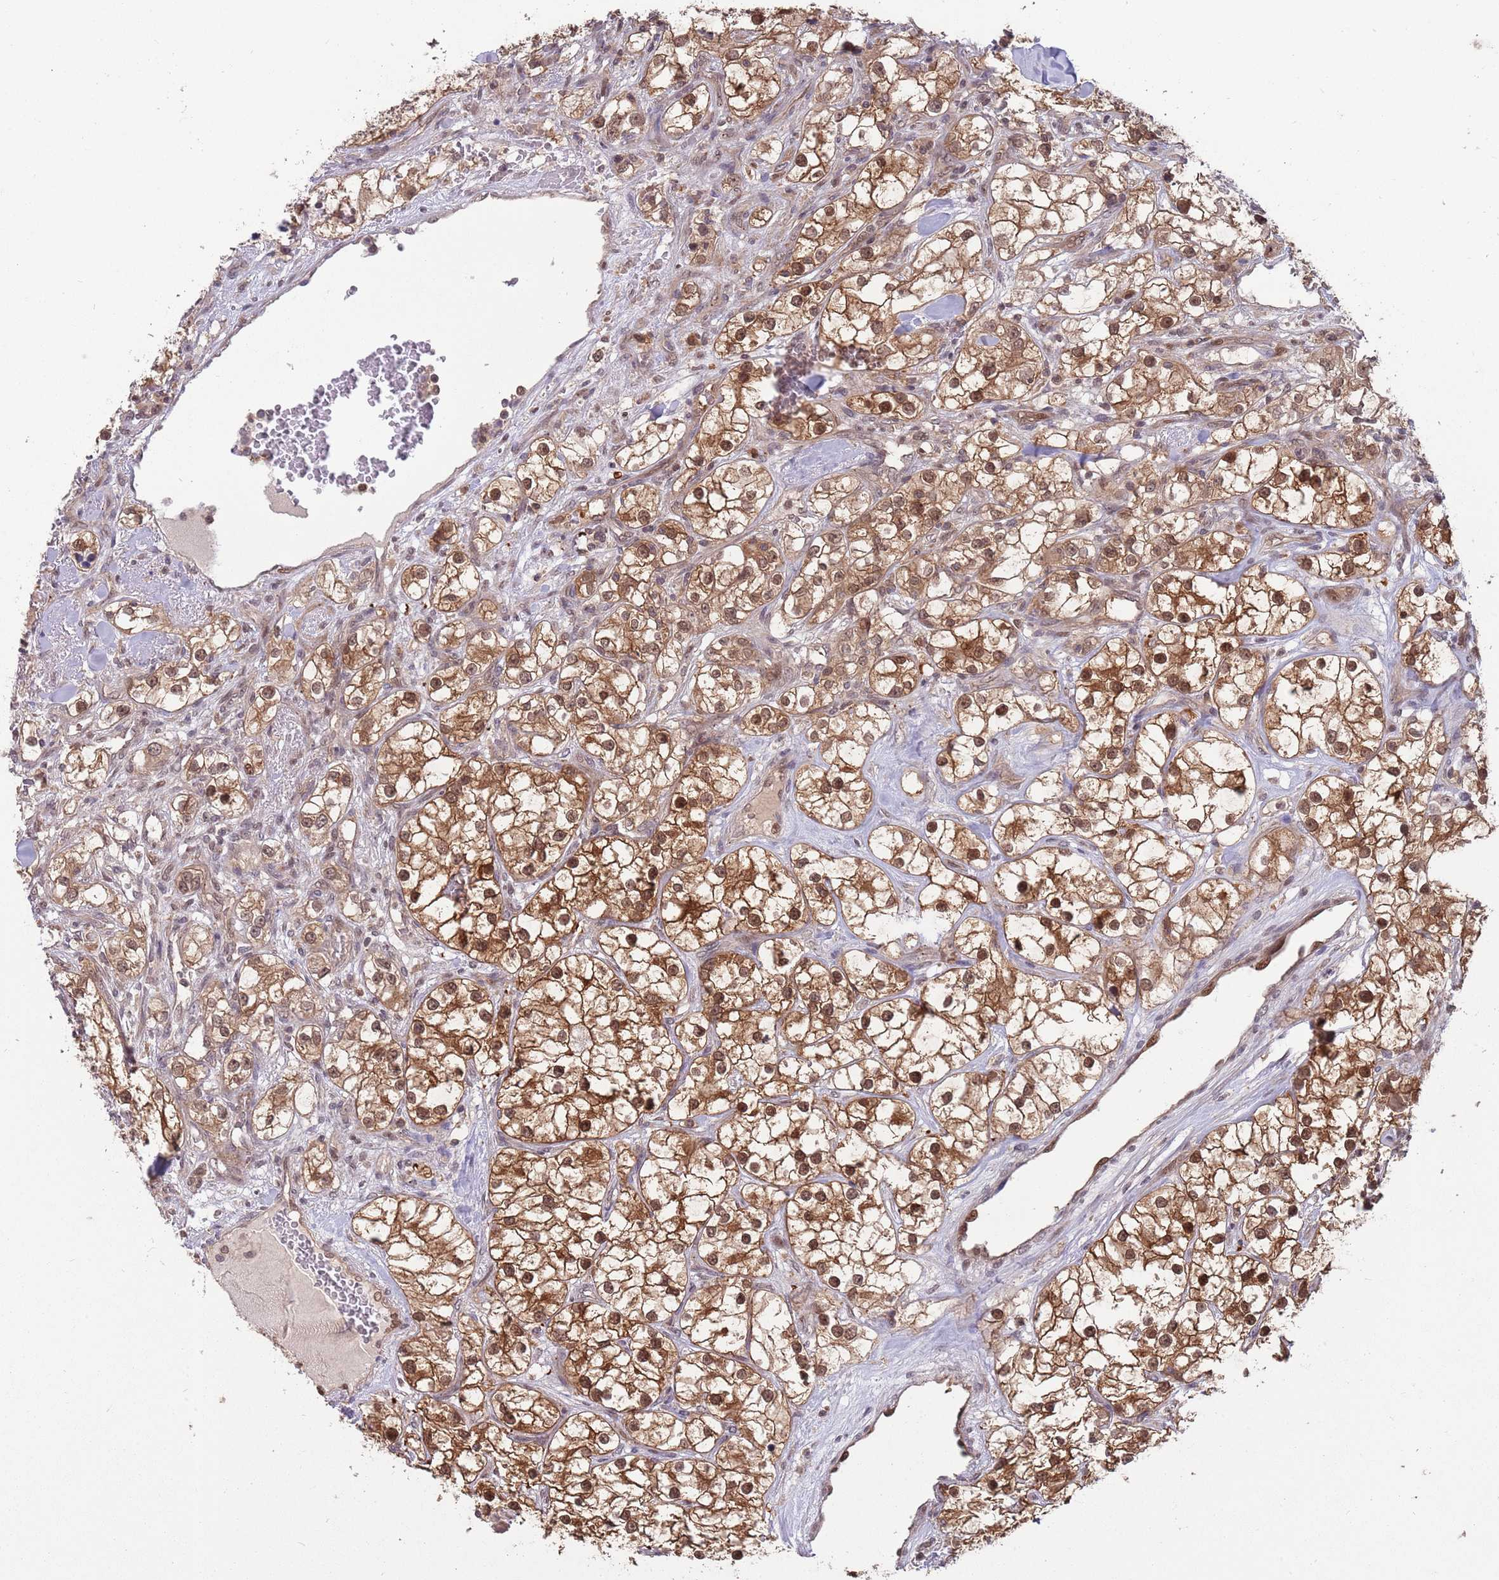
{"staining": {"intensity": "strong", "quantity": ">75%", "location": "cytoplasmic/membranous,nuclear"}, "tissue": "renal cancer", "cell_type": "Tumor cells", "image_type": "cancer", "snomed": [{"axis": "morphology", "description": "Adenocarcinoma, NOS"}, {"axis": "topography", "description": "Kidney"}], "caption": "Immunohistochemistry of renal cancer (adenocarcinoma) demonstrates high levels of strong cytoplasmic/membranous and nuclear positivity in approximately >75% of tumor cells.", "gene": "SALL1", "patient": {"sex": "male", "age": 77}}